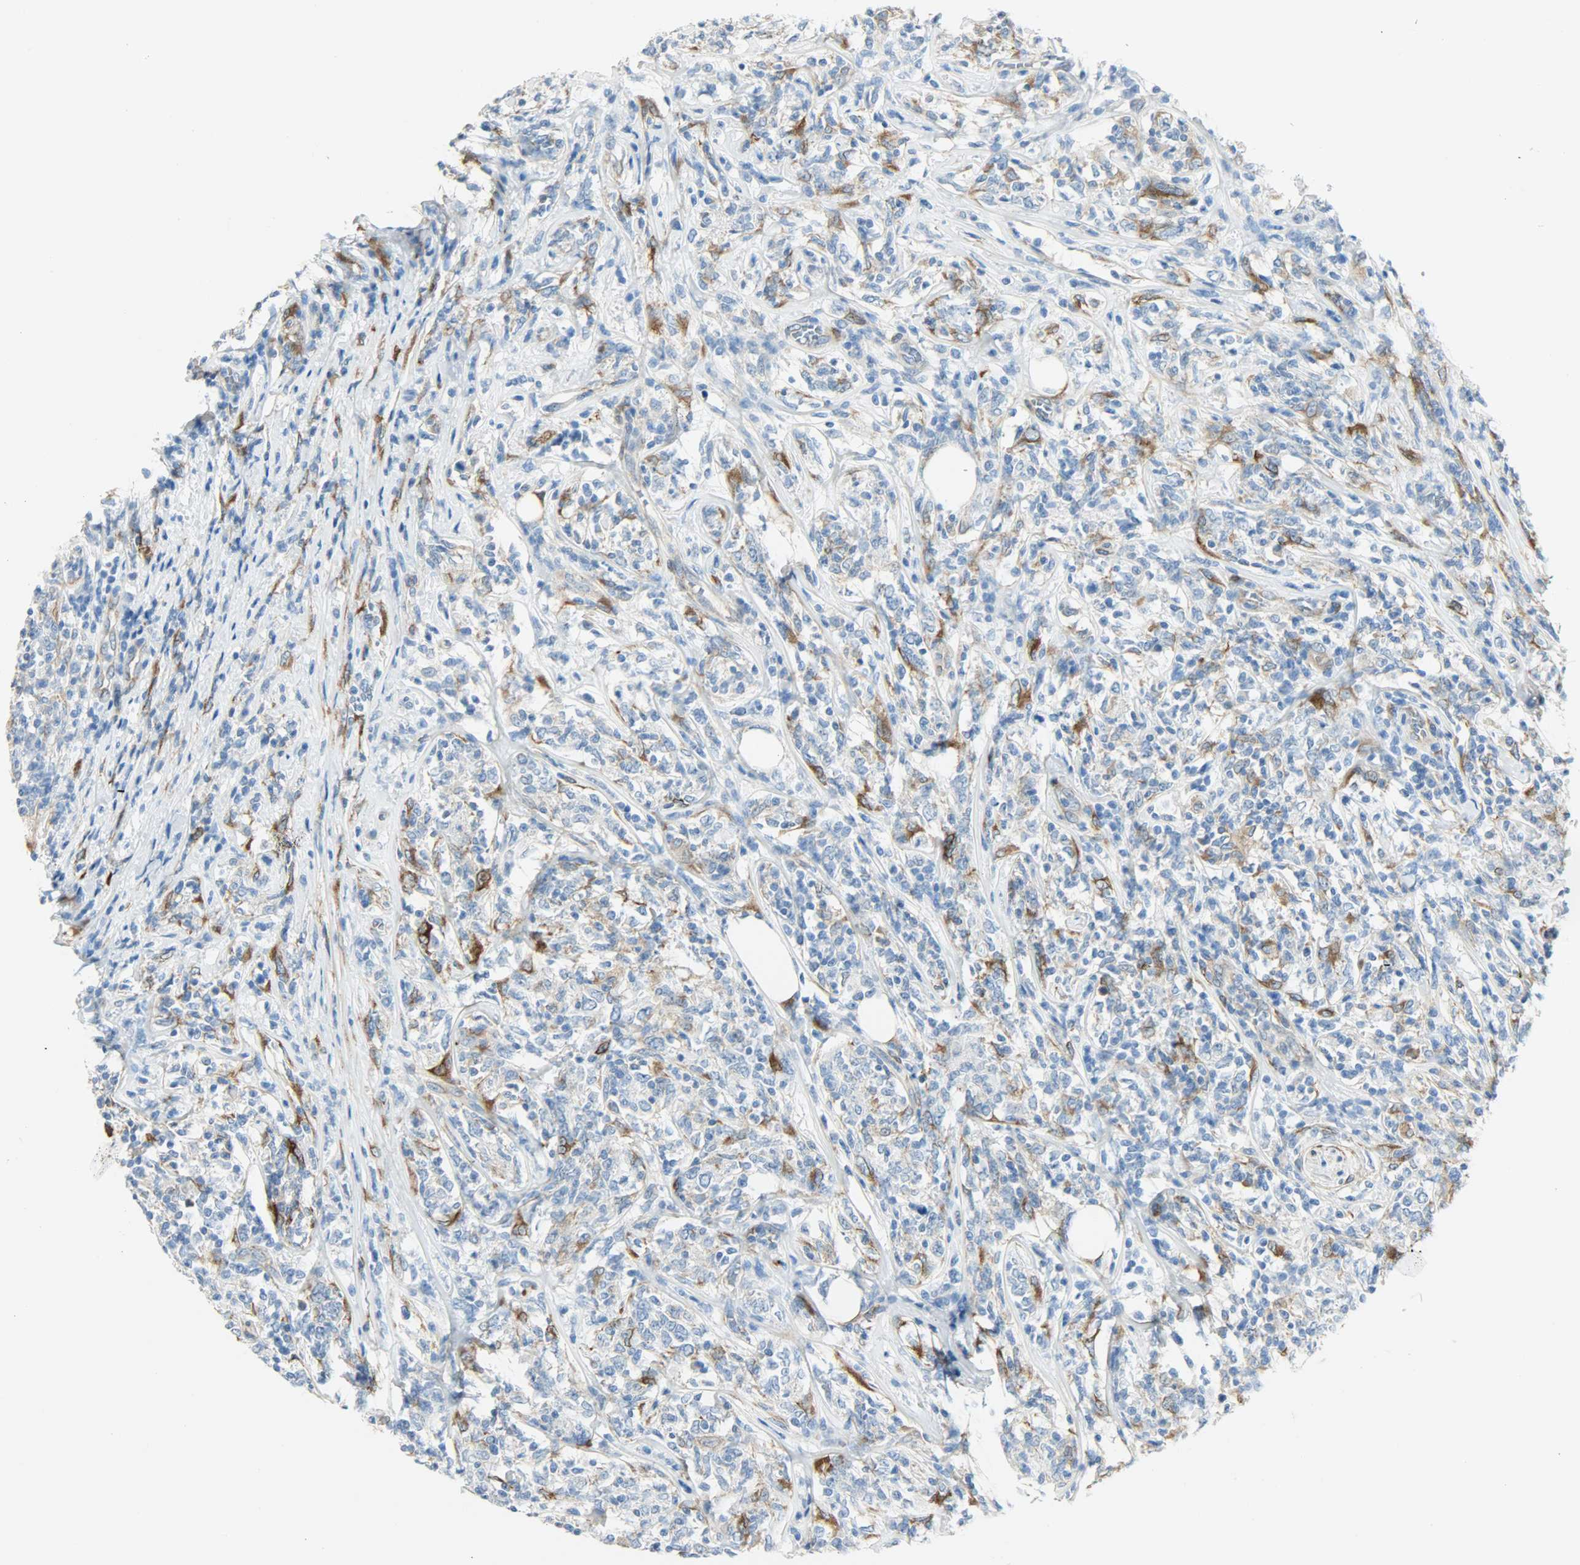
{"staining": {"intensity": "moderate", "quantity": "<25%", "location": "cytoplasmic/membranous"}, "tissue": "lymphoma", "cell_type": "Tumor cells", "image_type": "cancer", "snomed": [{"axis": "morphology", "description": "Malignant lymphoma, non-Hodgkin's type, High grade"}, {"axis": "topography", "description": "Lymph node"}], "caption": "Protein expression by IHC displays moderate cytoplasmic/membranous expression in about <25% of tumor cells in lymphoma. The protein is shown in brown color, while the nuclei are stained blue.", "gene": "PKD2", "patient": {"sex": "female", "age": 84}}